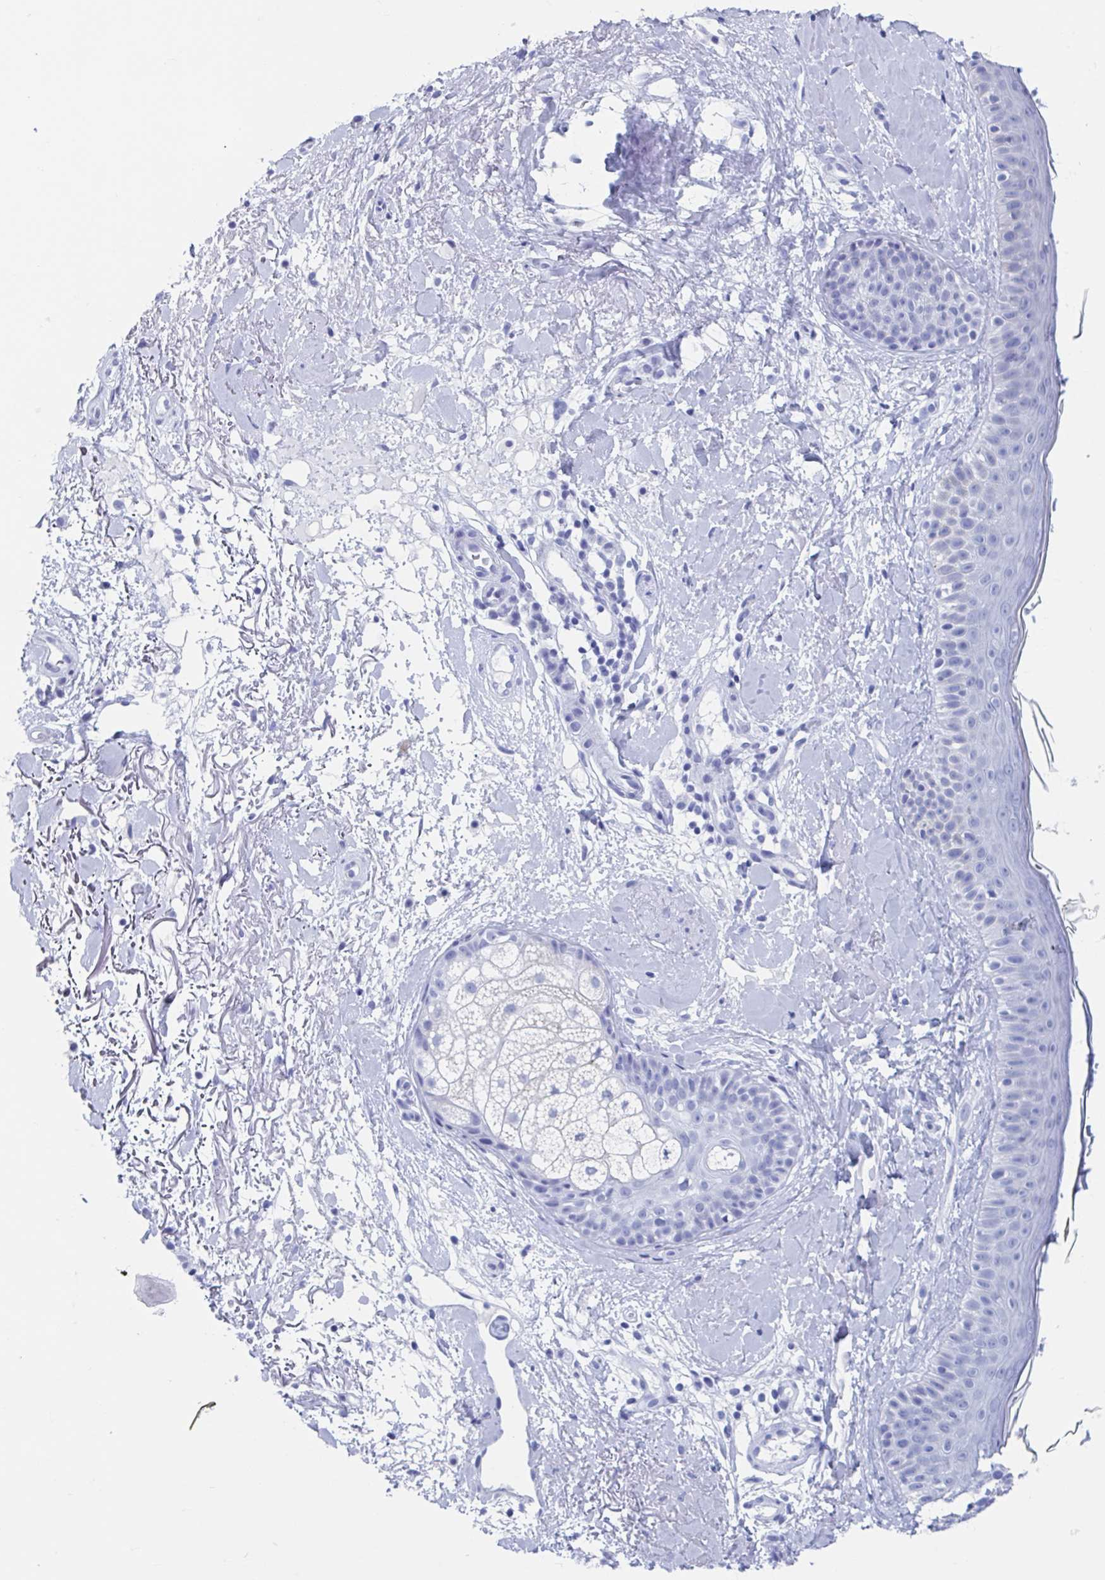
{"staining": {"intensity": "negative", "quantity": "none", "location": "none"}, "tissue": "skin", "cell_type": "Fibroblasts", "image_type": "normal", "snomed": [{"axis": "morphology", "description": "Normal tissue, NOS"}, {"axis": "topography", "description": "Skin"}], "caption": "An IHC photomicrograph of benign skin is shown. There is no staining in fibroblasts of skin. (DAB (3,3'-diaminobenzidine) IHC visualized using brightfield microscopy, high magnification).", "gene": "C10orf53", "patient": {"sex": "male", "age": 73}}